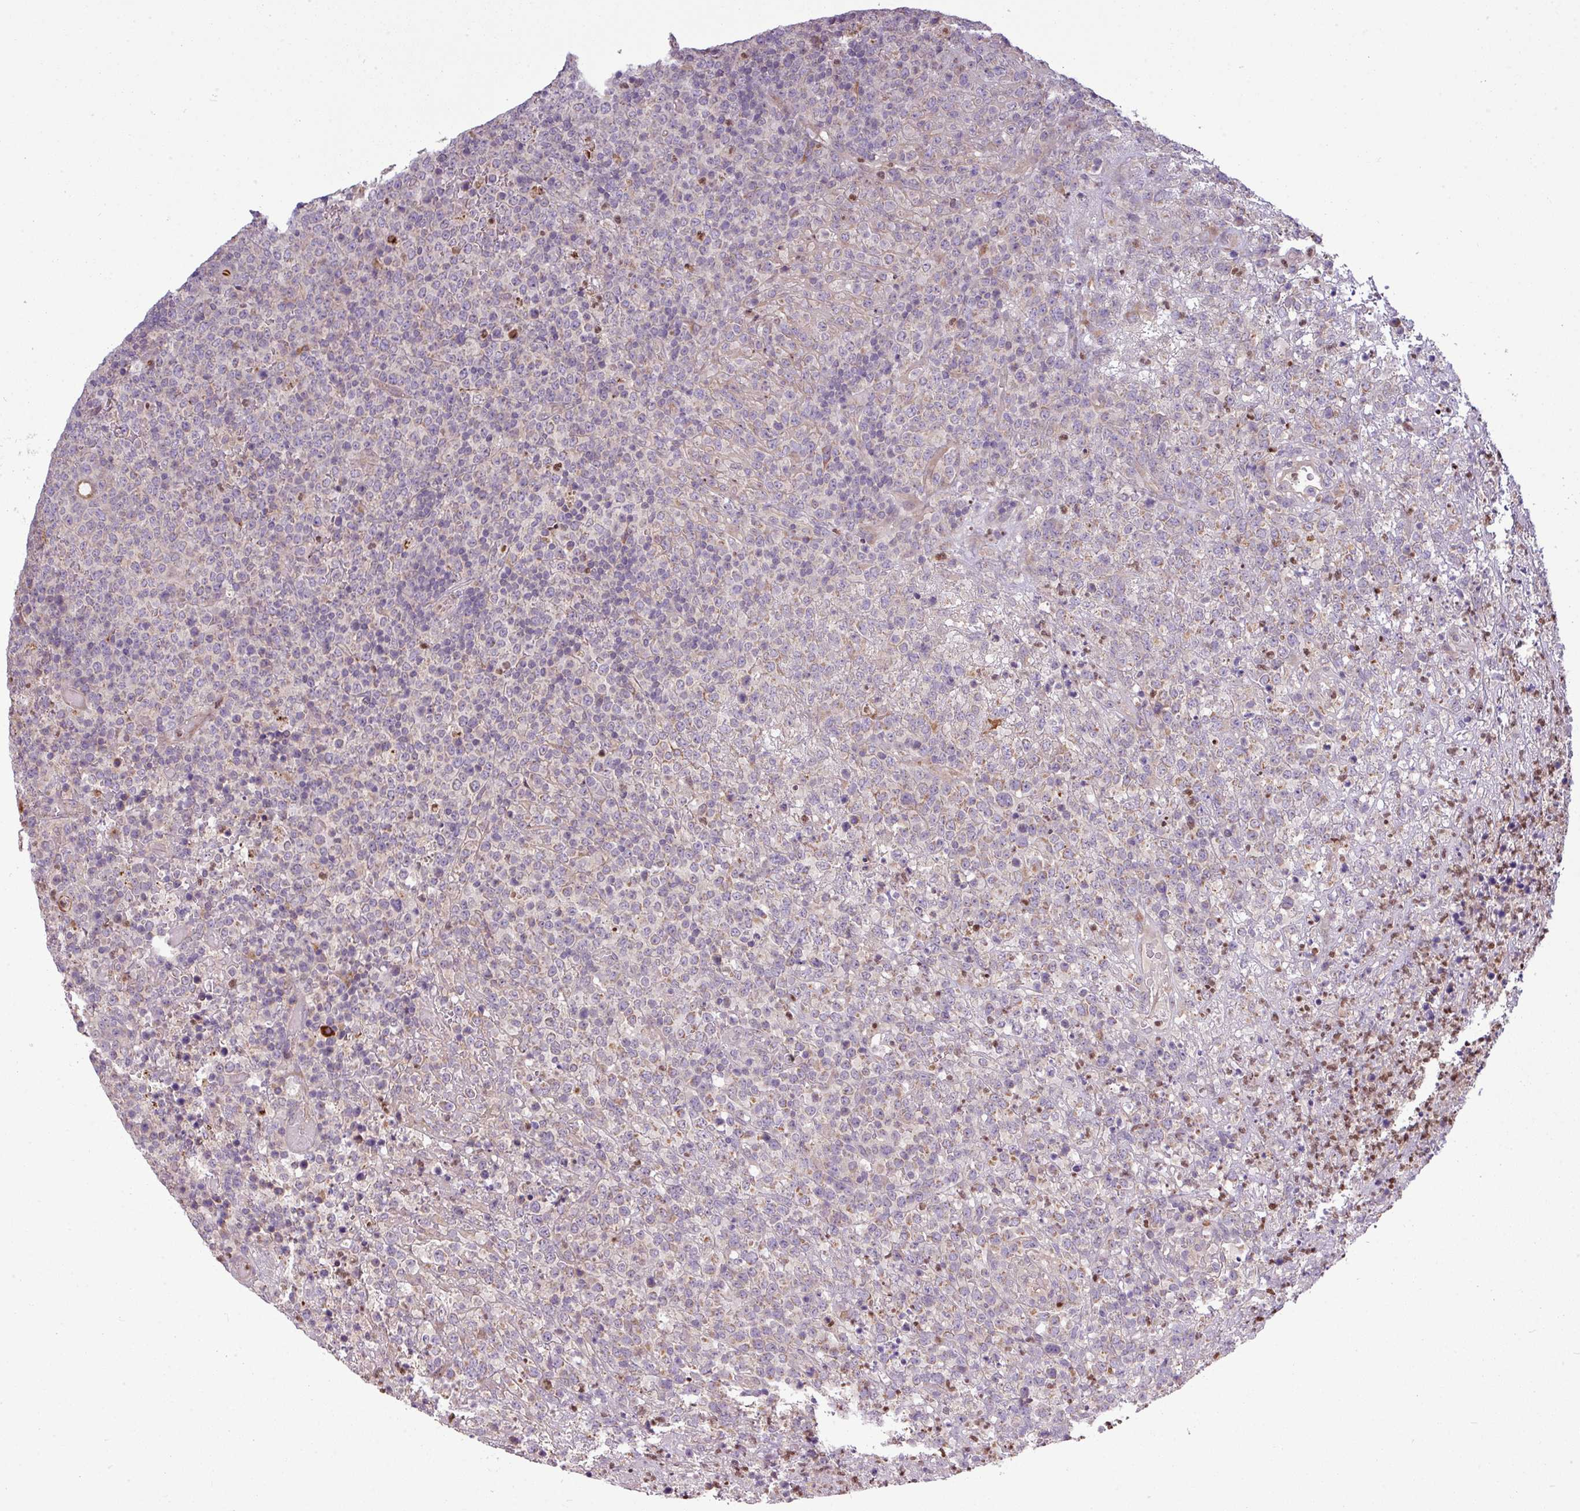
{"staining": {"intensity": "negative", "quantity": "none", "location": "none"}, "tissue": "lymphoma", "cell_type": "Tumor cells", "image_type": "cancer", "snomed": [{"axis": "morphology", "description": "Malignant lymphoma, non-Hodgkin's type, High grade"}, {"axis": "topography", "description": "Colon"}], "caption": "Immunohistochemistry of lymphoma reveals no expression in tumor cells. Brightfield microscopy of immunohistochemistry (IHC) stained with DAB (3,3'-diaminobenzidine) (brown) and hematoxylin (blue), captured at high magnification.", "gene": "PAPLN", "patient": {"sex": "female", "age": 53}}